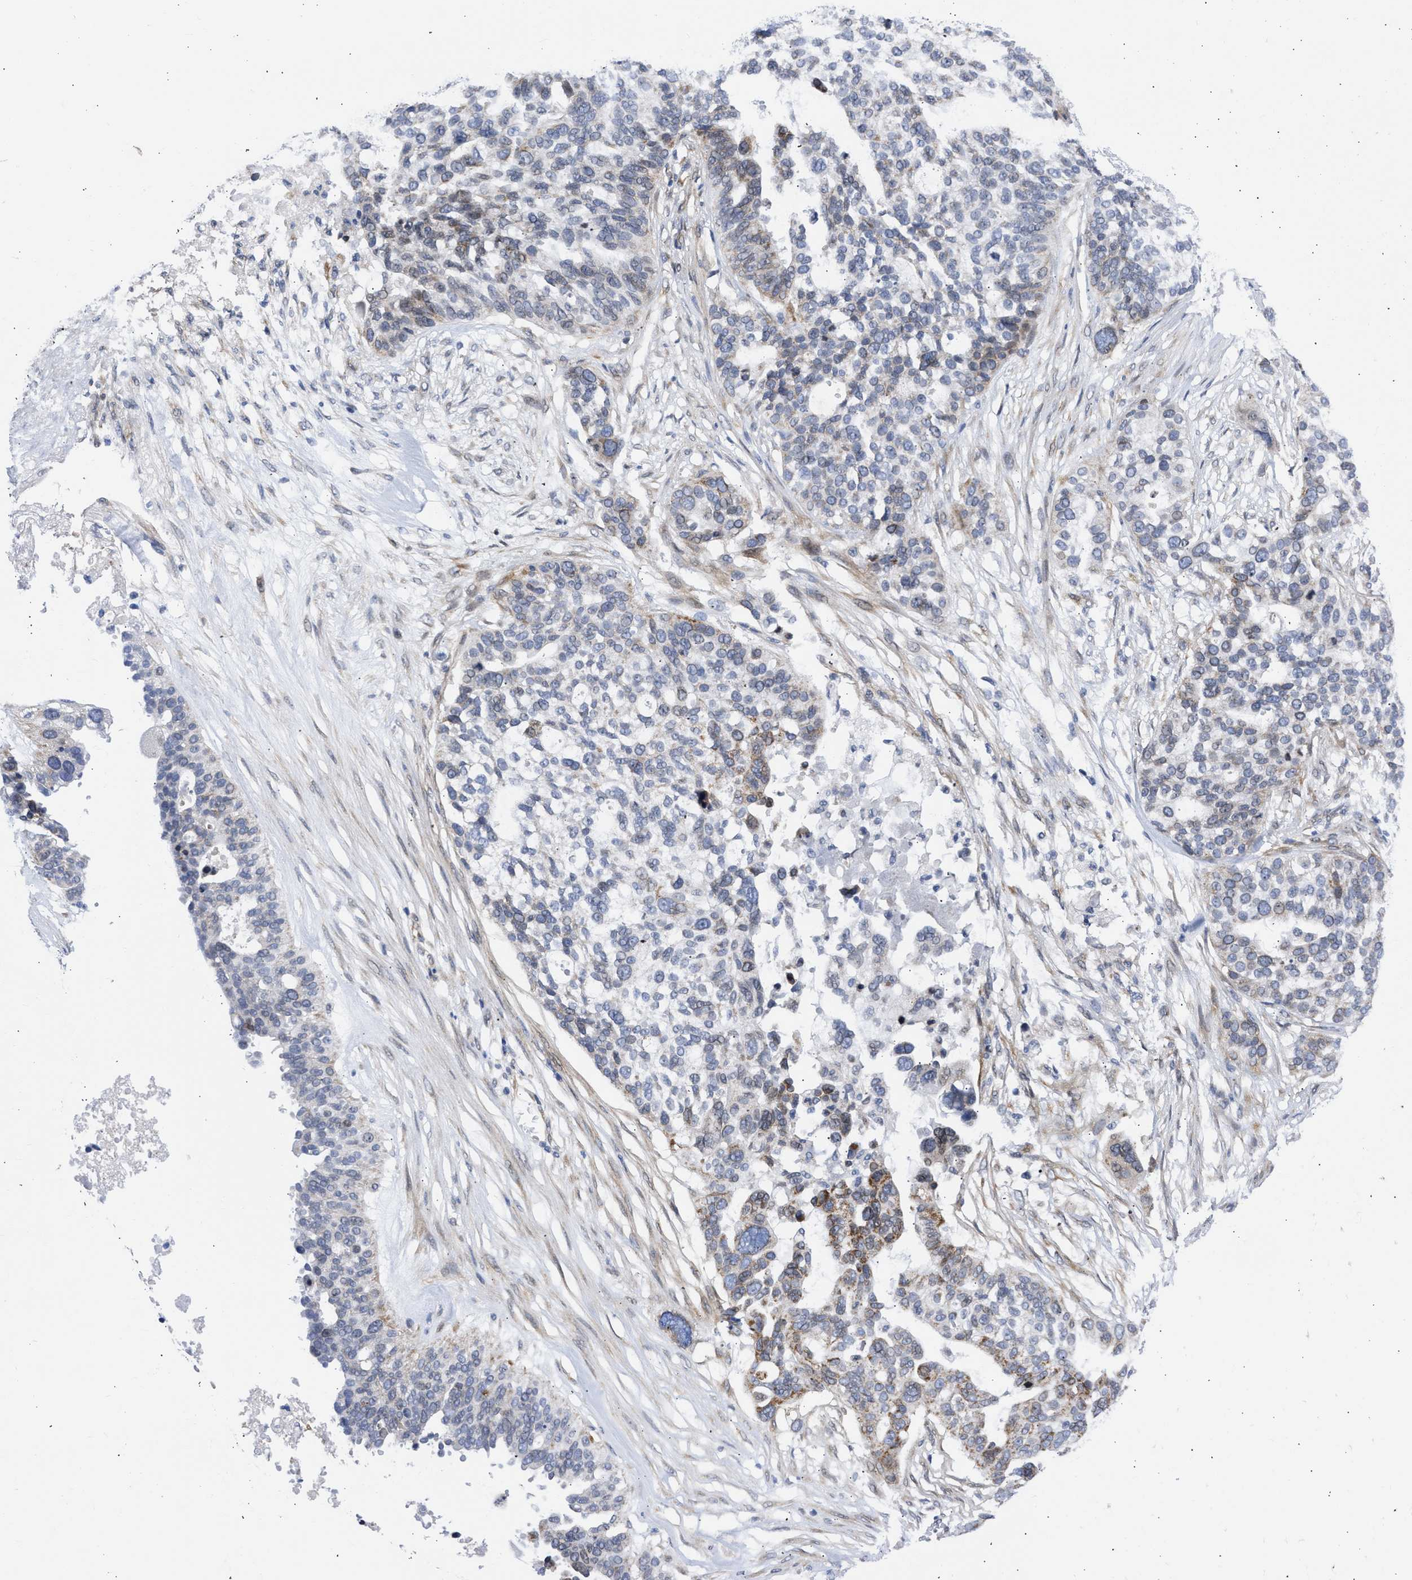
{"staining": {"intensity": "moderate", "quantity": "<25%", "location": "cytoplasmic/membranous"}, "tissue": "ovarian cancer", "cell_type": "Tumor cells", "image_type": "cancer", "snomed": [{"axis": "morphology", "description": "Cystadenocarcinoma, serous, NOS"}, {"axis": "topography", "description": "Ovary"}], "caption": "Ovarian cancer was stained to show a protein in brown. There is low levels of moderate cytoplasmic/membranous staining in approximately <25% of tumor cells. (Brightfield microscopy of DAB IHC at high magnification).", "gene": "NUP35", "patient": {"sex": "female", "age": 59}}